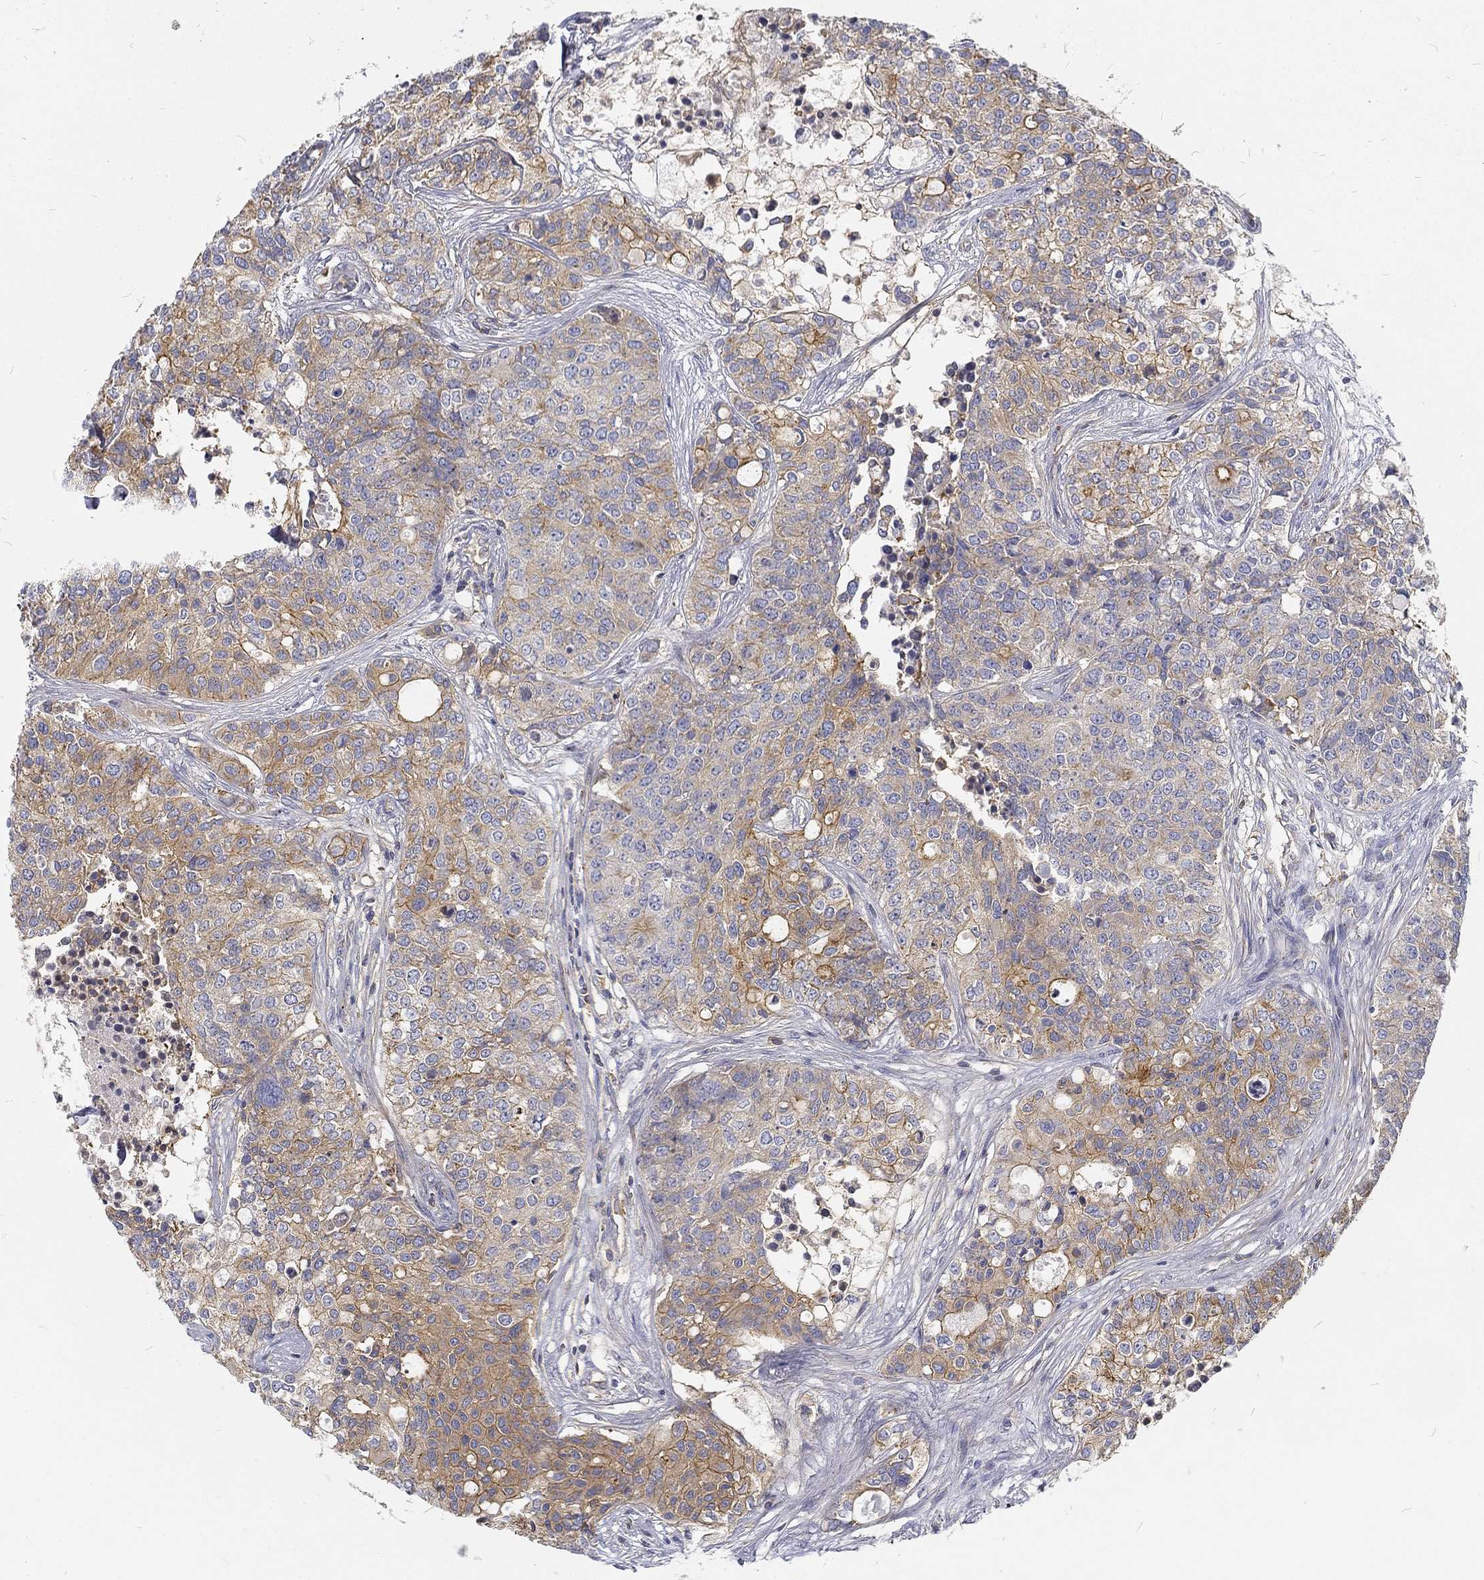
{"staining": {"intensity": "moderate", "quantity": "25%-75%", "location": "cytoplasmic/membranous"}, "tissue": "carcinoid", "cell_type": "Tumor cells", "image_type": "cancer", "snomed": [{"axis": "morphology", "description": "Carcinoid, malignant, NOS"}, {"axis": "topography", "description": "Colon"}], "caption": "A brown stain labels moderate cytoplasmic/membranous expression of a protein in human malignant carcinoid tumor cells.", "gene": "MTMR11", "patient": {"sex": "male", "age": 81}}